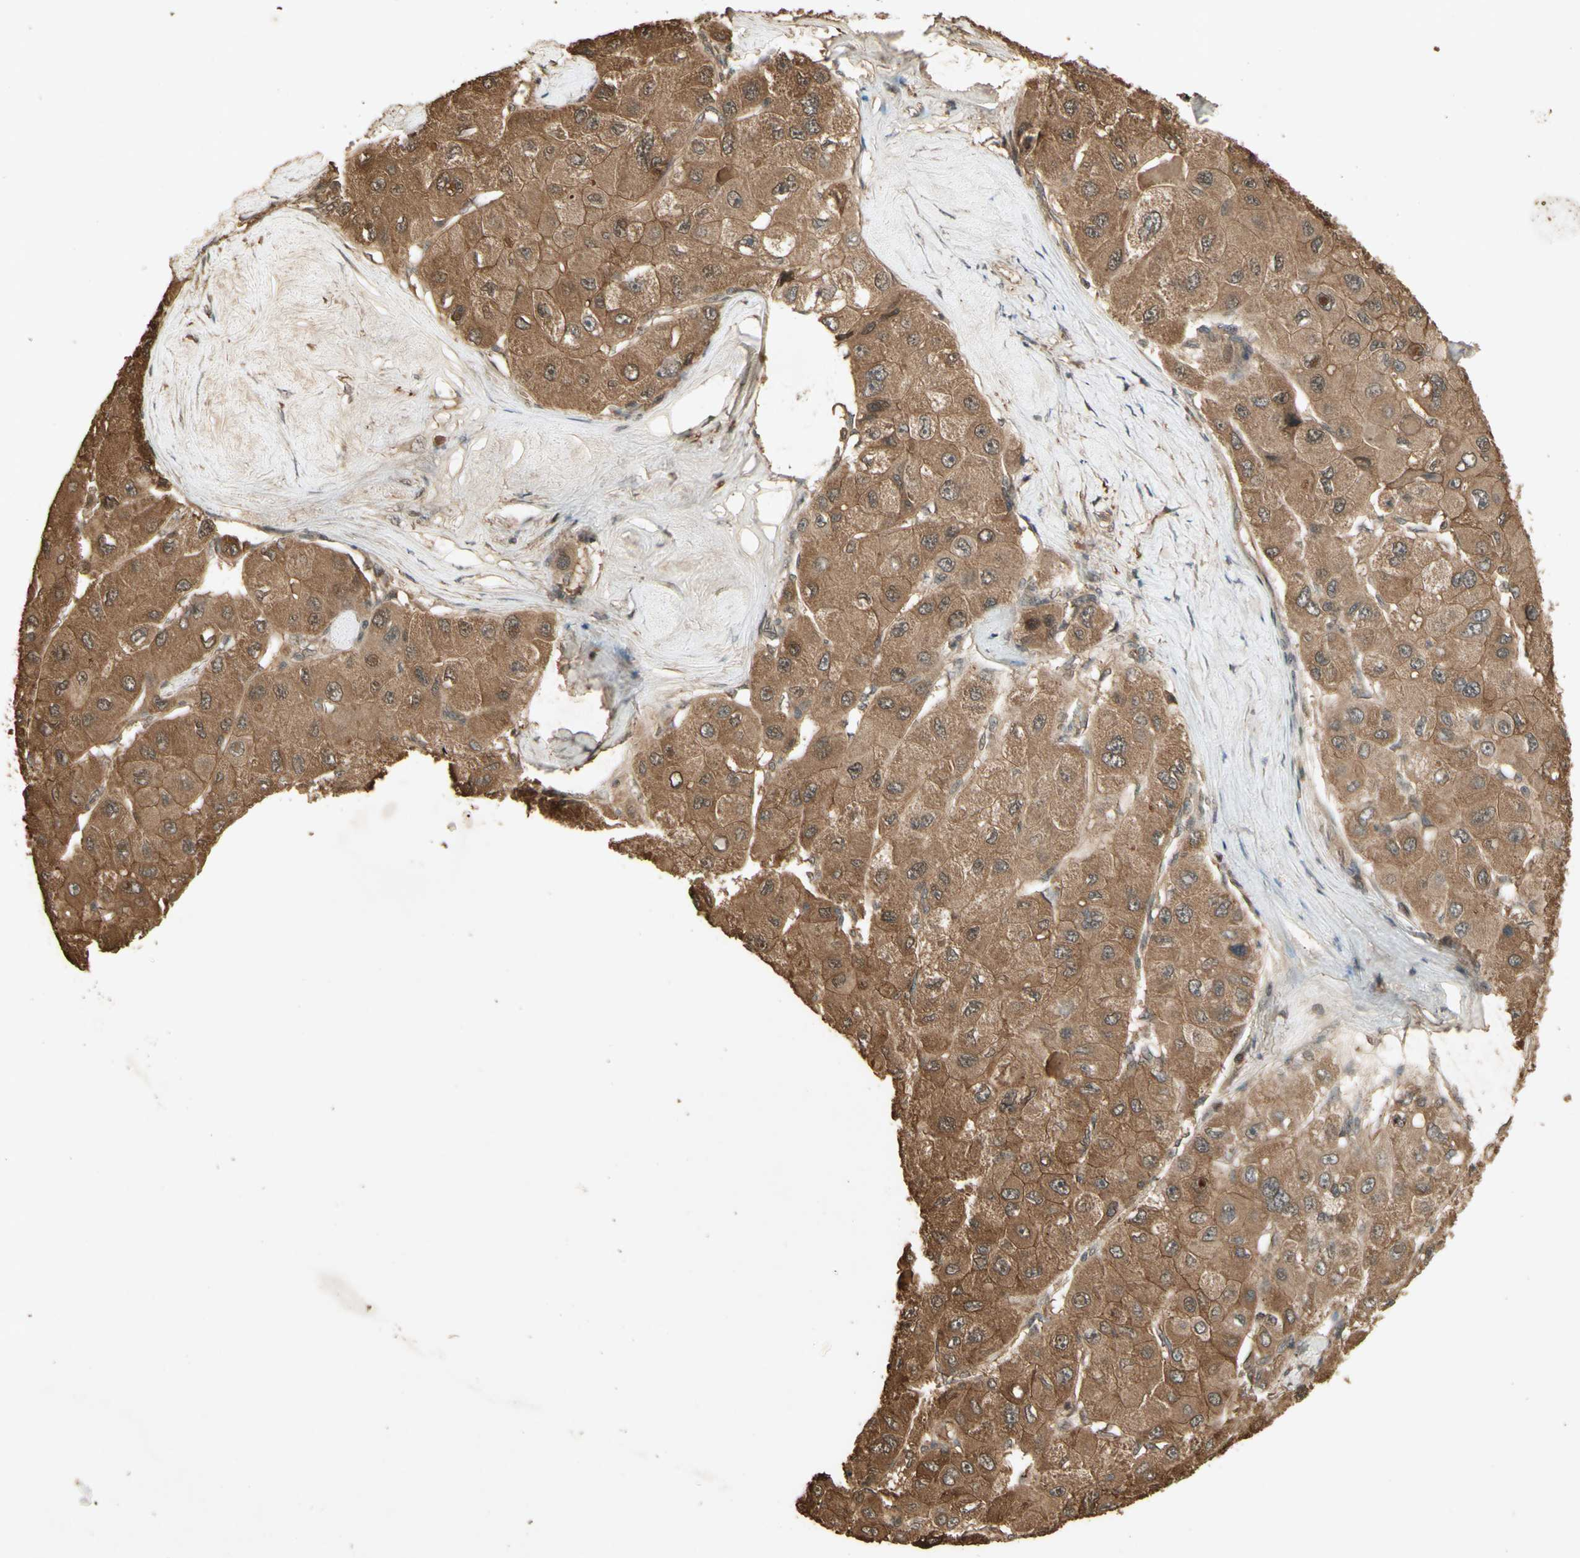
{"staining": {"intensity": "moderate", "quantity": ">75%", "location": "cytoplasmic/membranous"}, "tissue": "liver cancer", "cell_type": "Tumor cells", "image_type": "cancer", "snomed": [{"axis": "morphology", "description": "Carcinoma, Hepatocellular, NOS"}, {"axis": "topography", "description": "Liver"}], "caption": "The histopathology image reveals staining of liver cancer, revealing moderate cytoplasmic/membranous protein staining (brown color) within tumor cells. Nuclei are stained in blue.", "gene": "SMAD9", "patient": {"sex": "male", "age": 80}}